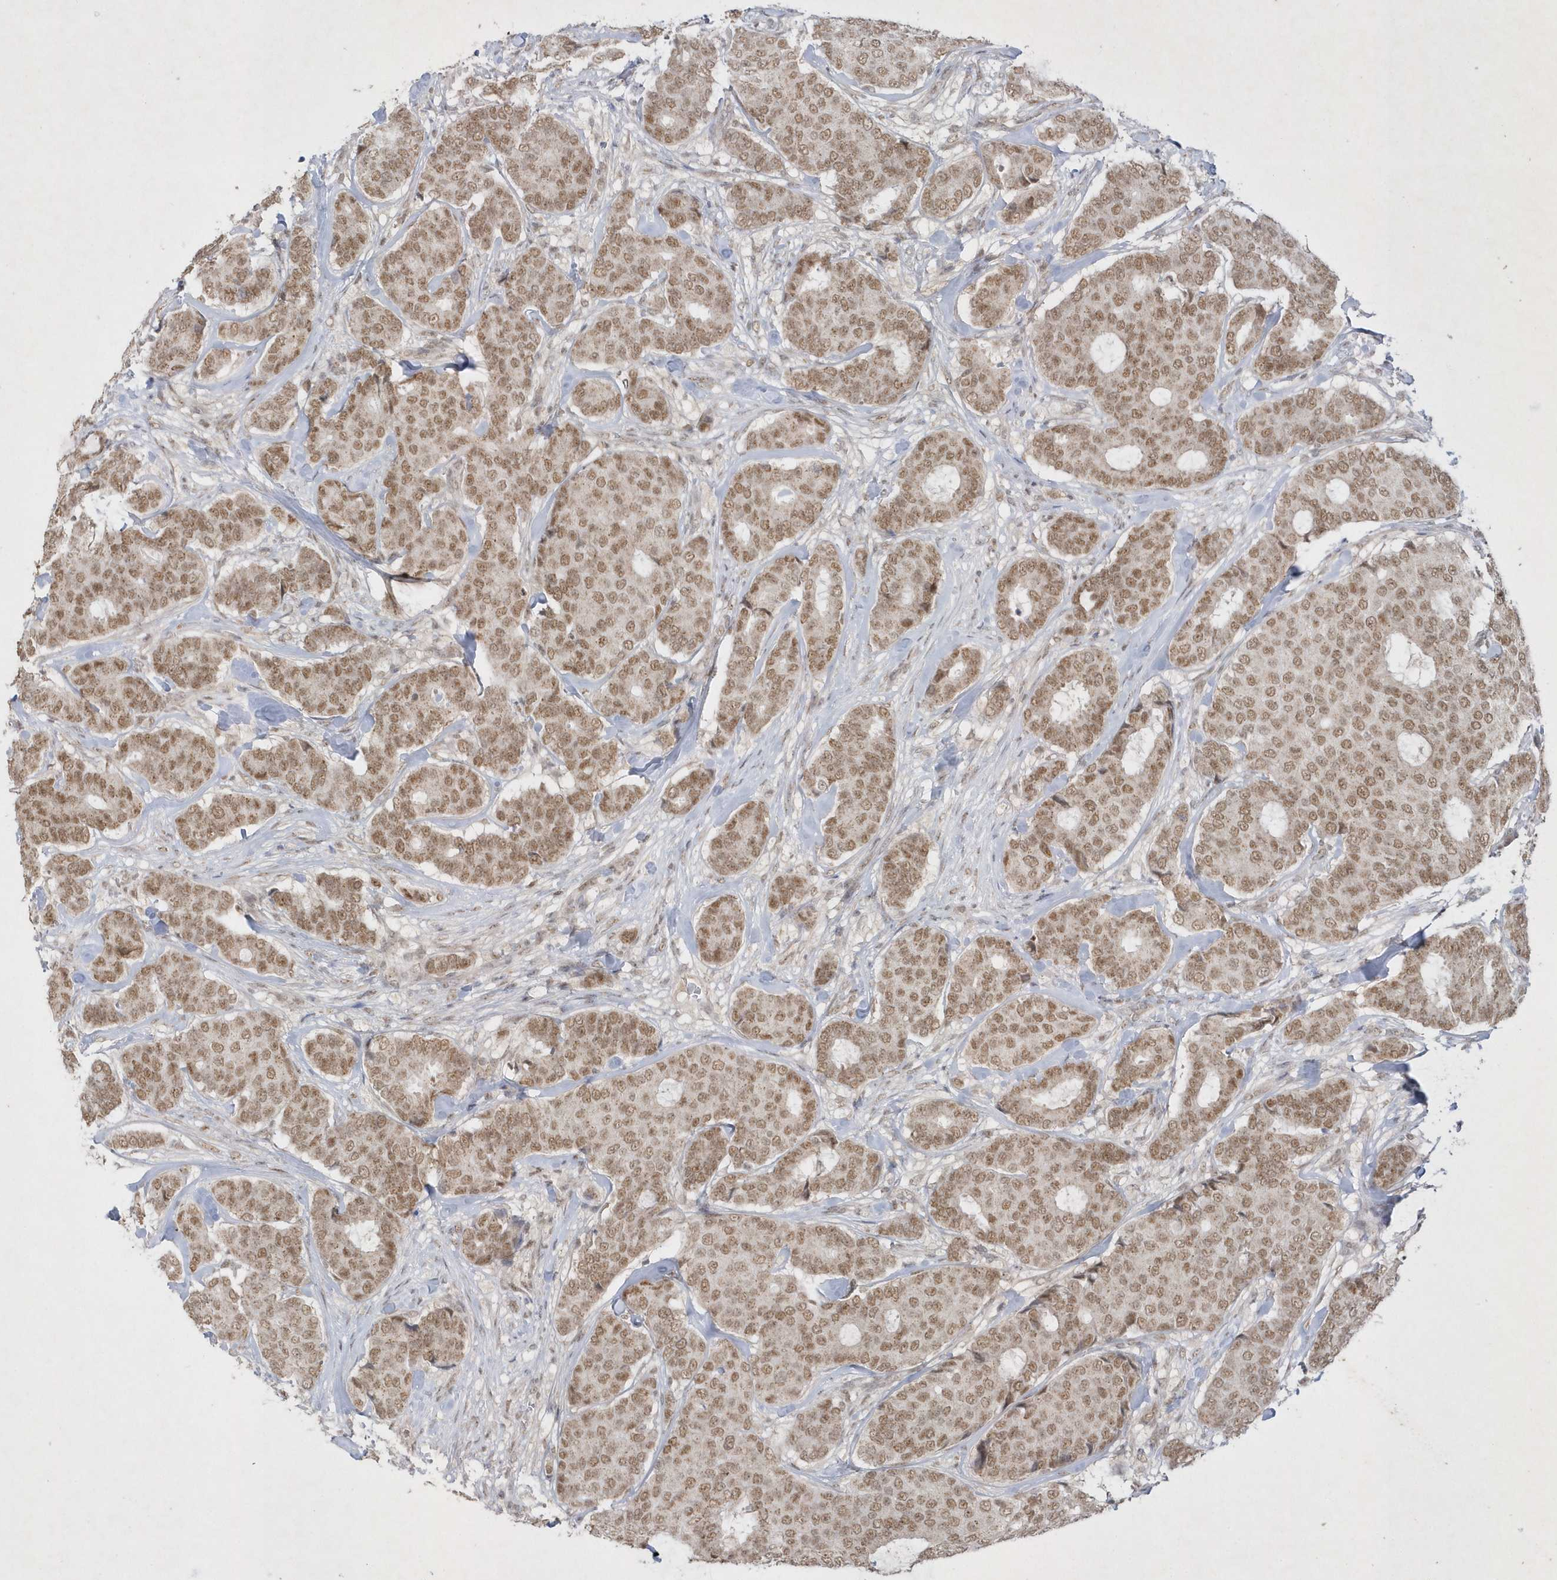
{"staining": {"intensity": "moderate", "quantity": ">75%", "location": "nuclear"}, "tissue": "breast cancer", "cell_type": "Tumor cells", "image_type": "cancer", "snomed": [{"axis": "morphology", "description": "Duct carcinoma"}, {"axis": "topography", "description": "Breast"}], "caption": "High-magnification brightfield microscopy of invasive ductal carcinoma (breast) stained with DAB (3,3'-diaminobenzidine) (brown) and counterstained with hematoxylin (blue). tumor cells exhibit moderate nuclear positivity is present in approximately>75% of cells.", "gene": "CPSF3", "patient": {"sex": "female", "age": 75}}